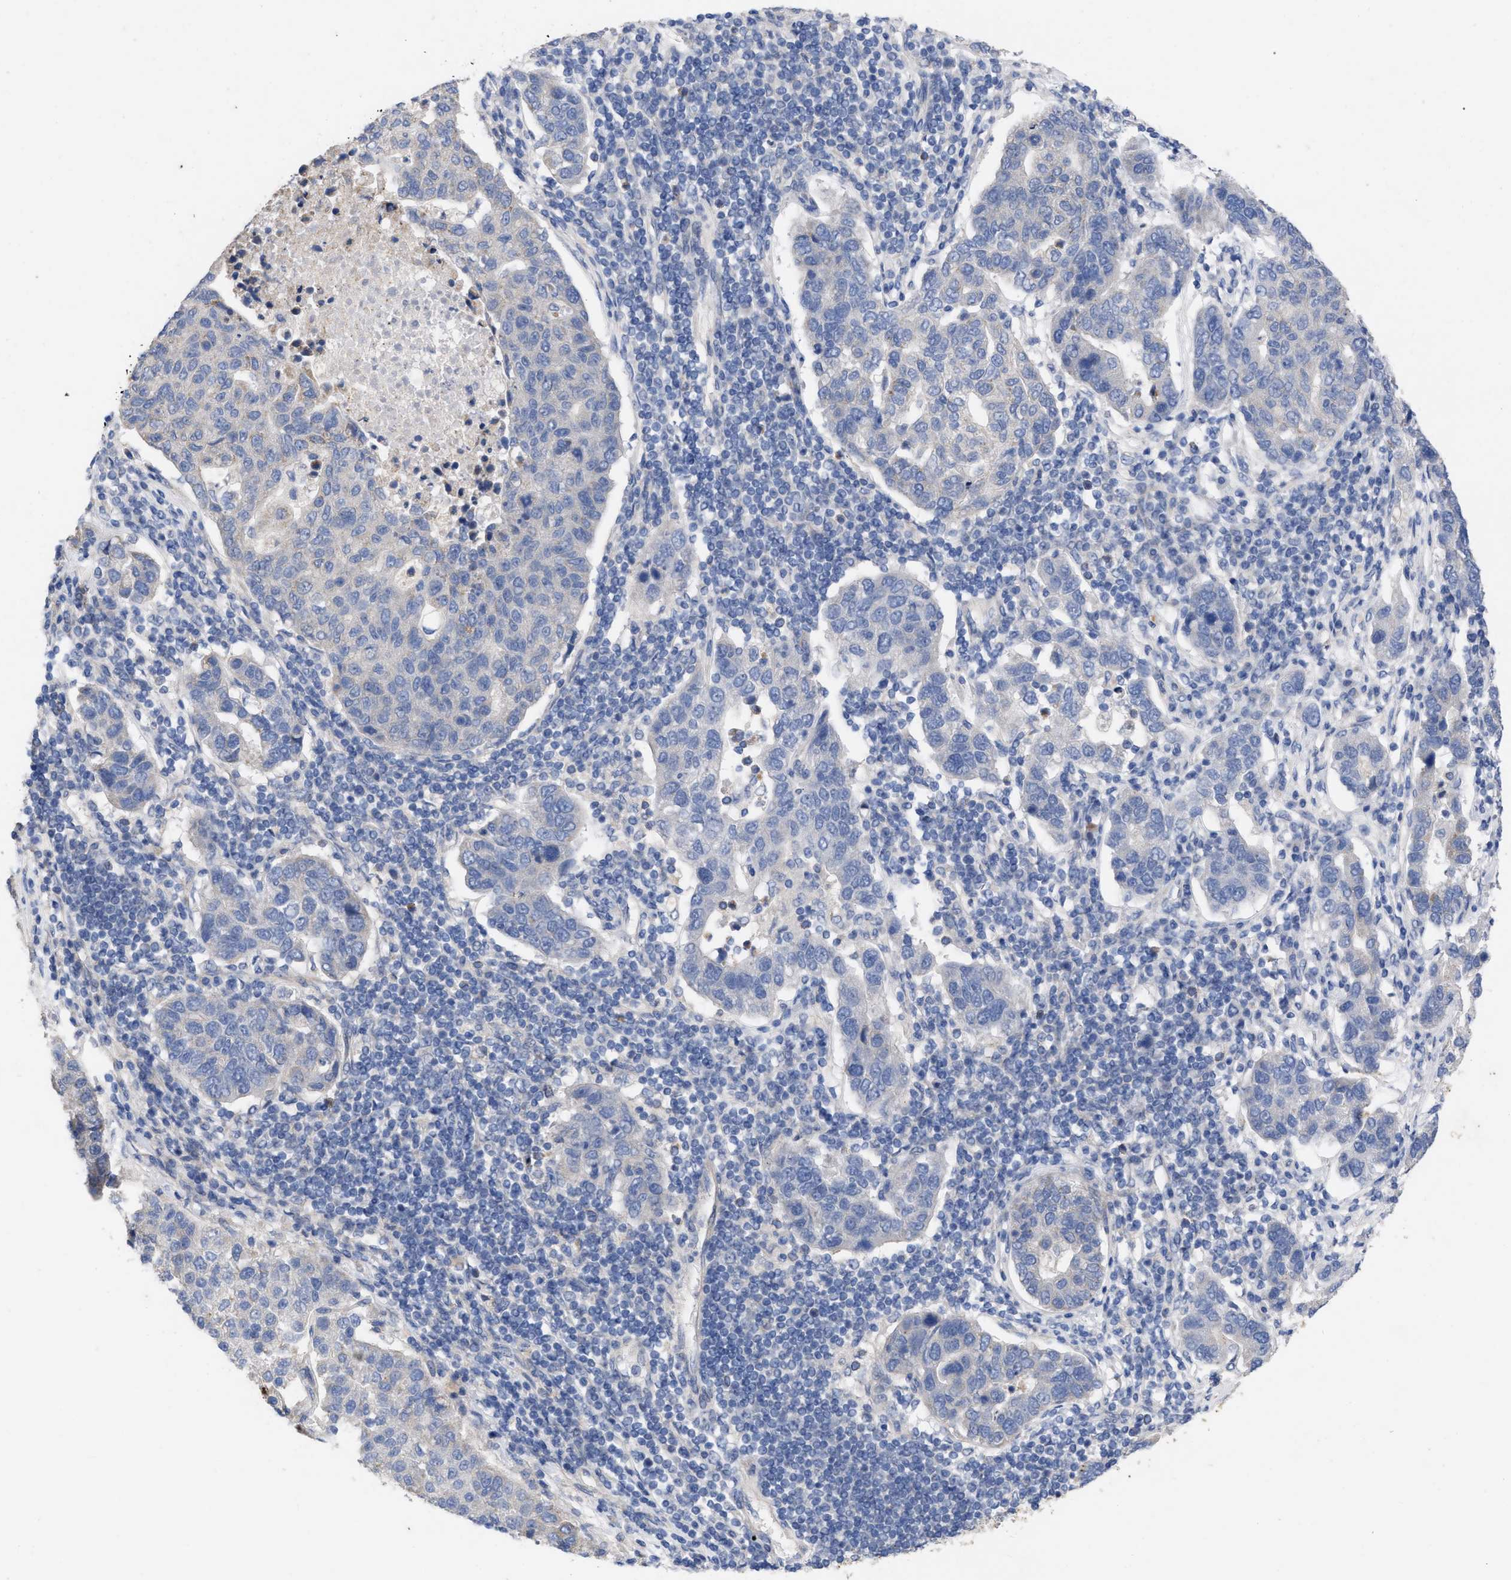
{"staining": {"intensity": "negative", "quantity": "none", "location": "none"}, "tissue": "pancreatic cancer", "cell_type": "Tumor cells", "image_type": "cancer", "snomed": [{"axis": "morphology", "description": "Adenocarcinoma, NOS"}, {"axis": "topography", "description": "Pancreas"}], "caption": "Tumor cells show no significant protein staining in adenocarcinoma (pancreatic).", "gene": "VIP", "patient": {"sex": "female", "age": 61}}